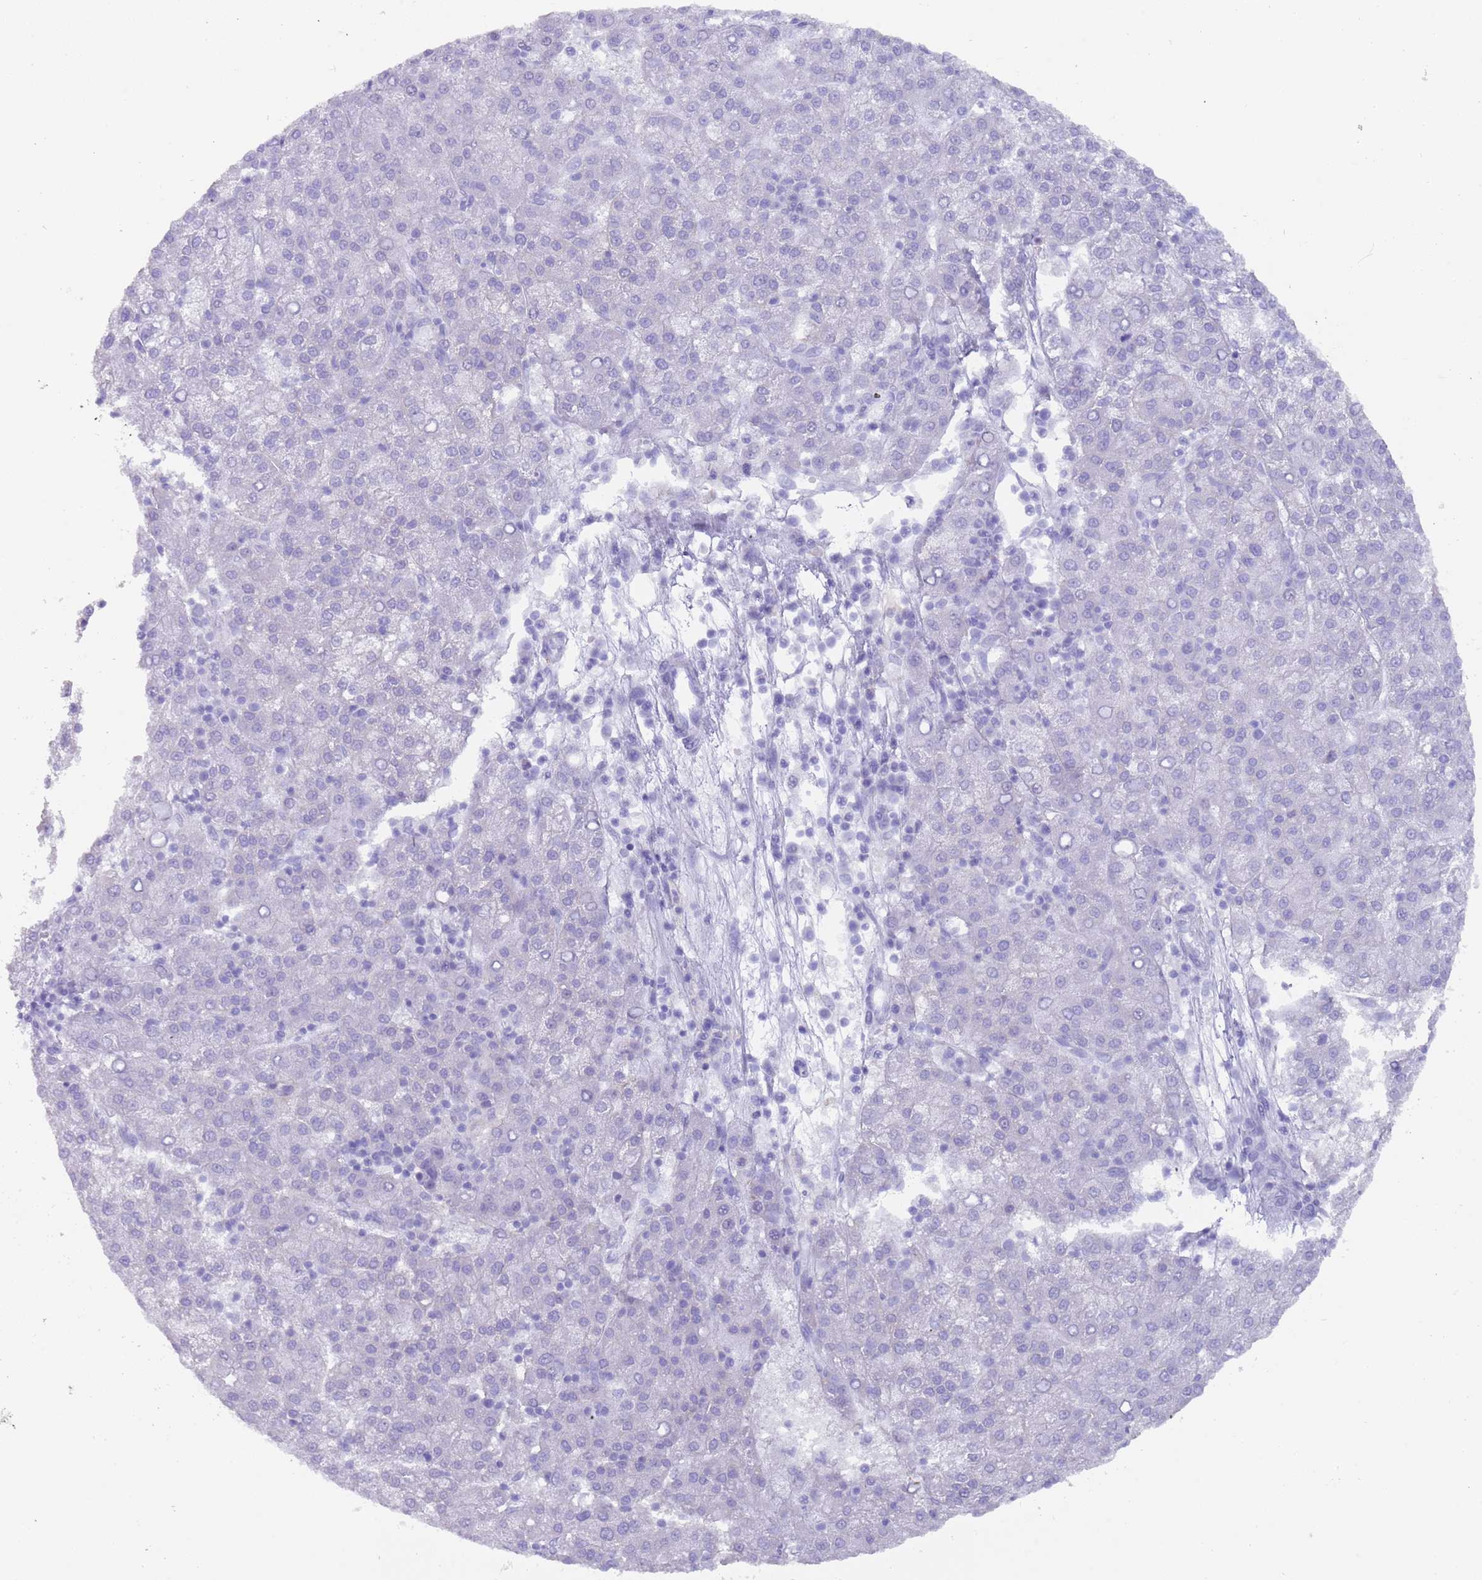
{"staining": {"intensity": "negative", "quantity": "none", "location": "none"}, "tissue": "liver cancer", "cell_type": "Tumor cells", "image_type": "cancer", "snomed": [{"axis": "morphology", "description": "Carcinoma, Hepatocellular, NOS"}, {"axis": "topography", "description": "Liver"}], "caption": "Protein analysis of liver cancer demonstrates no significant expression in tumor cells.", "gene": "HDAC8", "patient": {"sex": "female", "age": 58}}